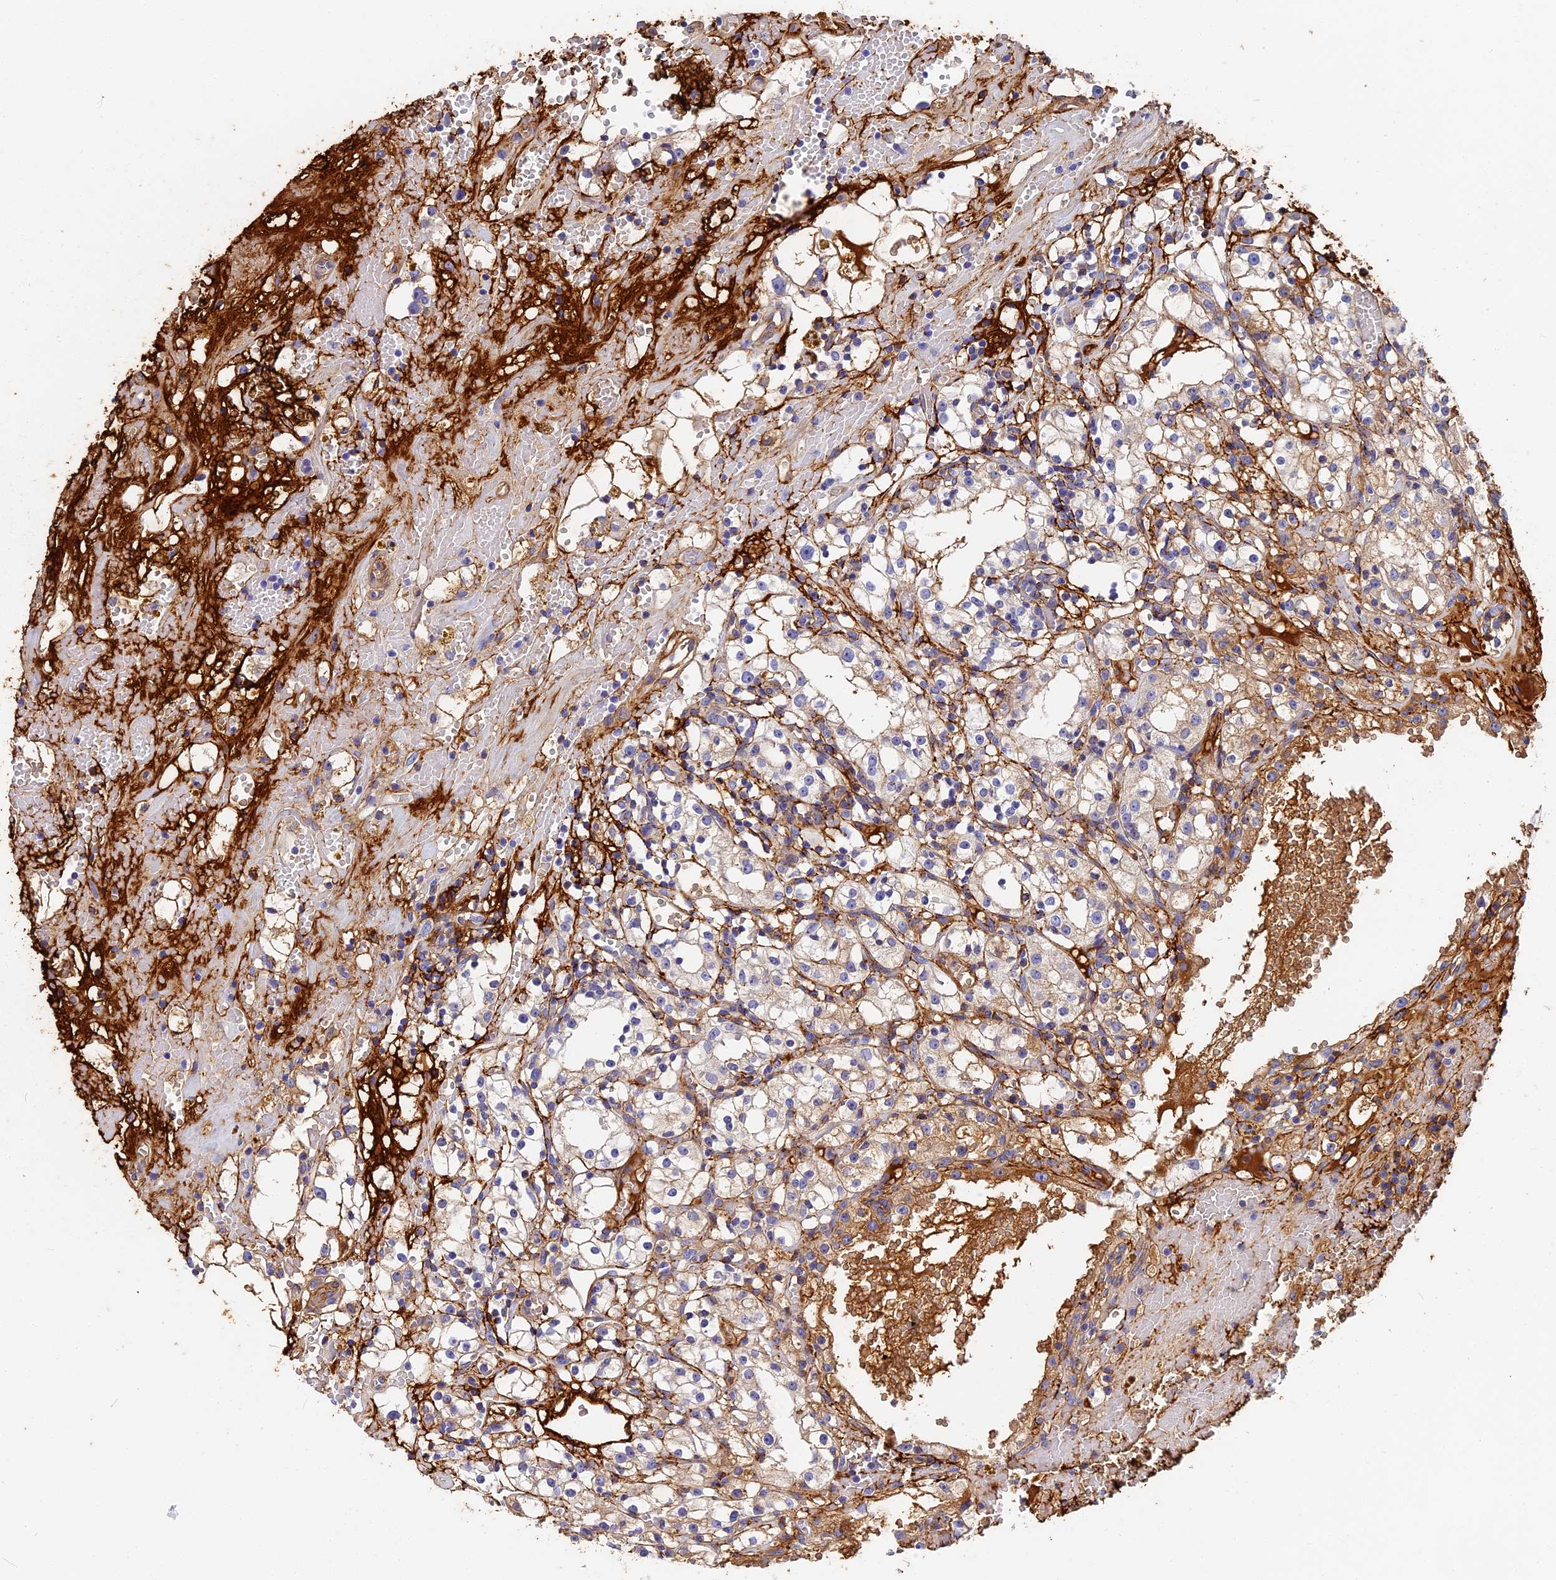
{"staining": {"intensity": "negative", "quantity": "none", "location": "none"}, "tissue": "renal cancer", "cell_type": "Tumor cells", "image_type": "cancer", "snomed": [{"axis": "morphology", "description": "Adenocarcinoma, NOS"}, {"axis": "topography", "description": "Kidney"}], "caption": "High magnification brightfield microscopy of adenocarcinoma (renal) stained with DAB (brown) and counterstained with hematoxylin (blue): tumor cells show no significant positivity. The staining is performed using DAB brown chromogen with nuclei counter-stained in using hematoxylin.", "gene": "ITIH1", "patient": {"sex": "male", "age": 56}}